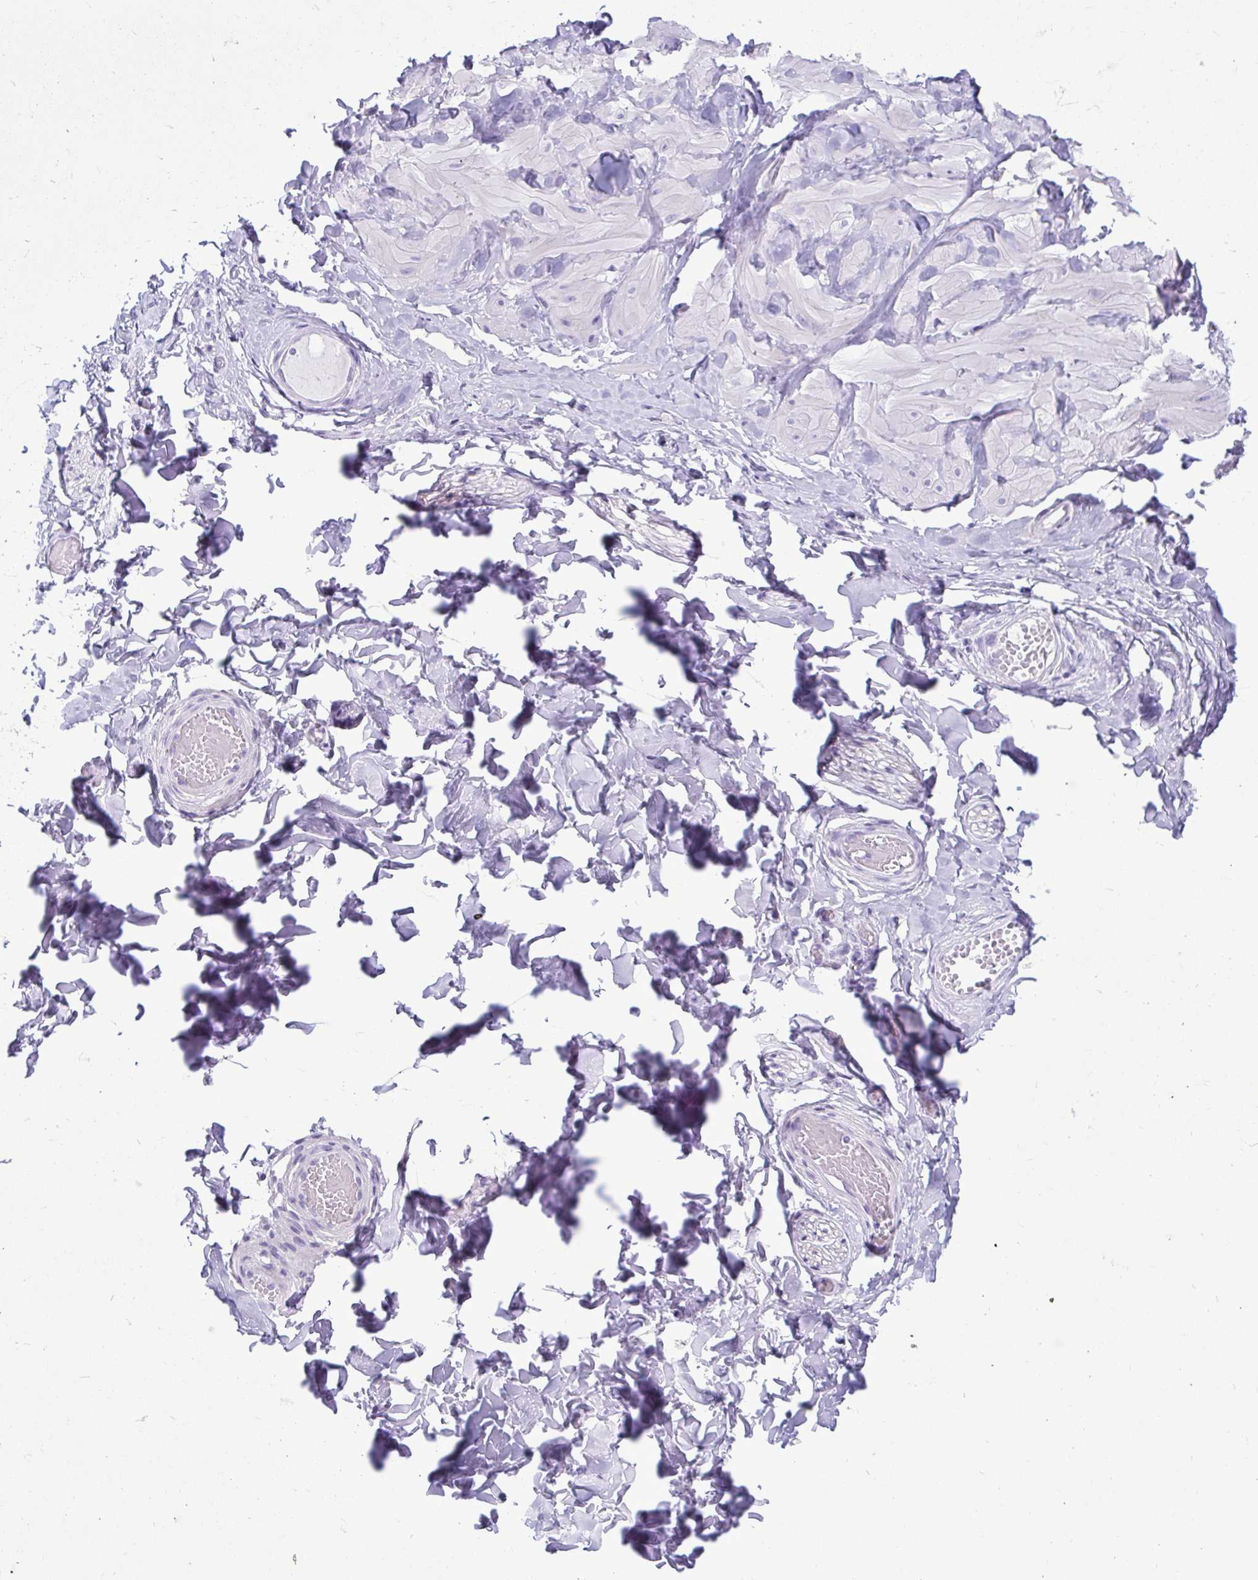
{"staining": {"intensity": "negative", "quantity": "none", "location": "none"}, "tissue": "adipose tissue", "cell_type": "Adipocytes", "image_type": "normal", "snomed": [{"axis": "morphology", "description": "Normal tissue, NOS"}, {"axis": "topography", "description": "Soft tissue"}, {"axis": "topography", "description": "Adipose tissue"}, {"axis": "topography", "description": "Vascular tissue"}, {"axis": "topography", "description": "Peripheral nerve tissue"}], "caption": "Immunohistochemical staining of normal human adipose tissue exhibits no significant expression in adipocytes. (Stains: DAB IHC with hematoxylin counter stain, Microscopy: brightfield microscopy at high magnification).", "gene": "SERPINI1", "patient": {"sex": "male", "age": 29}}